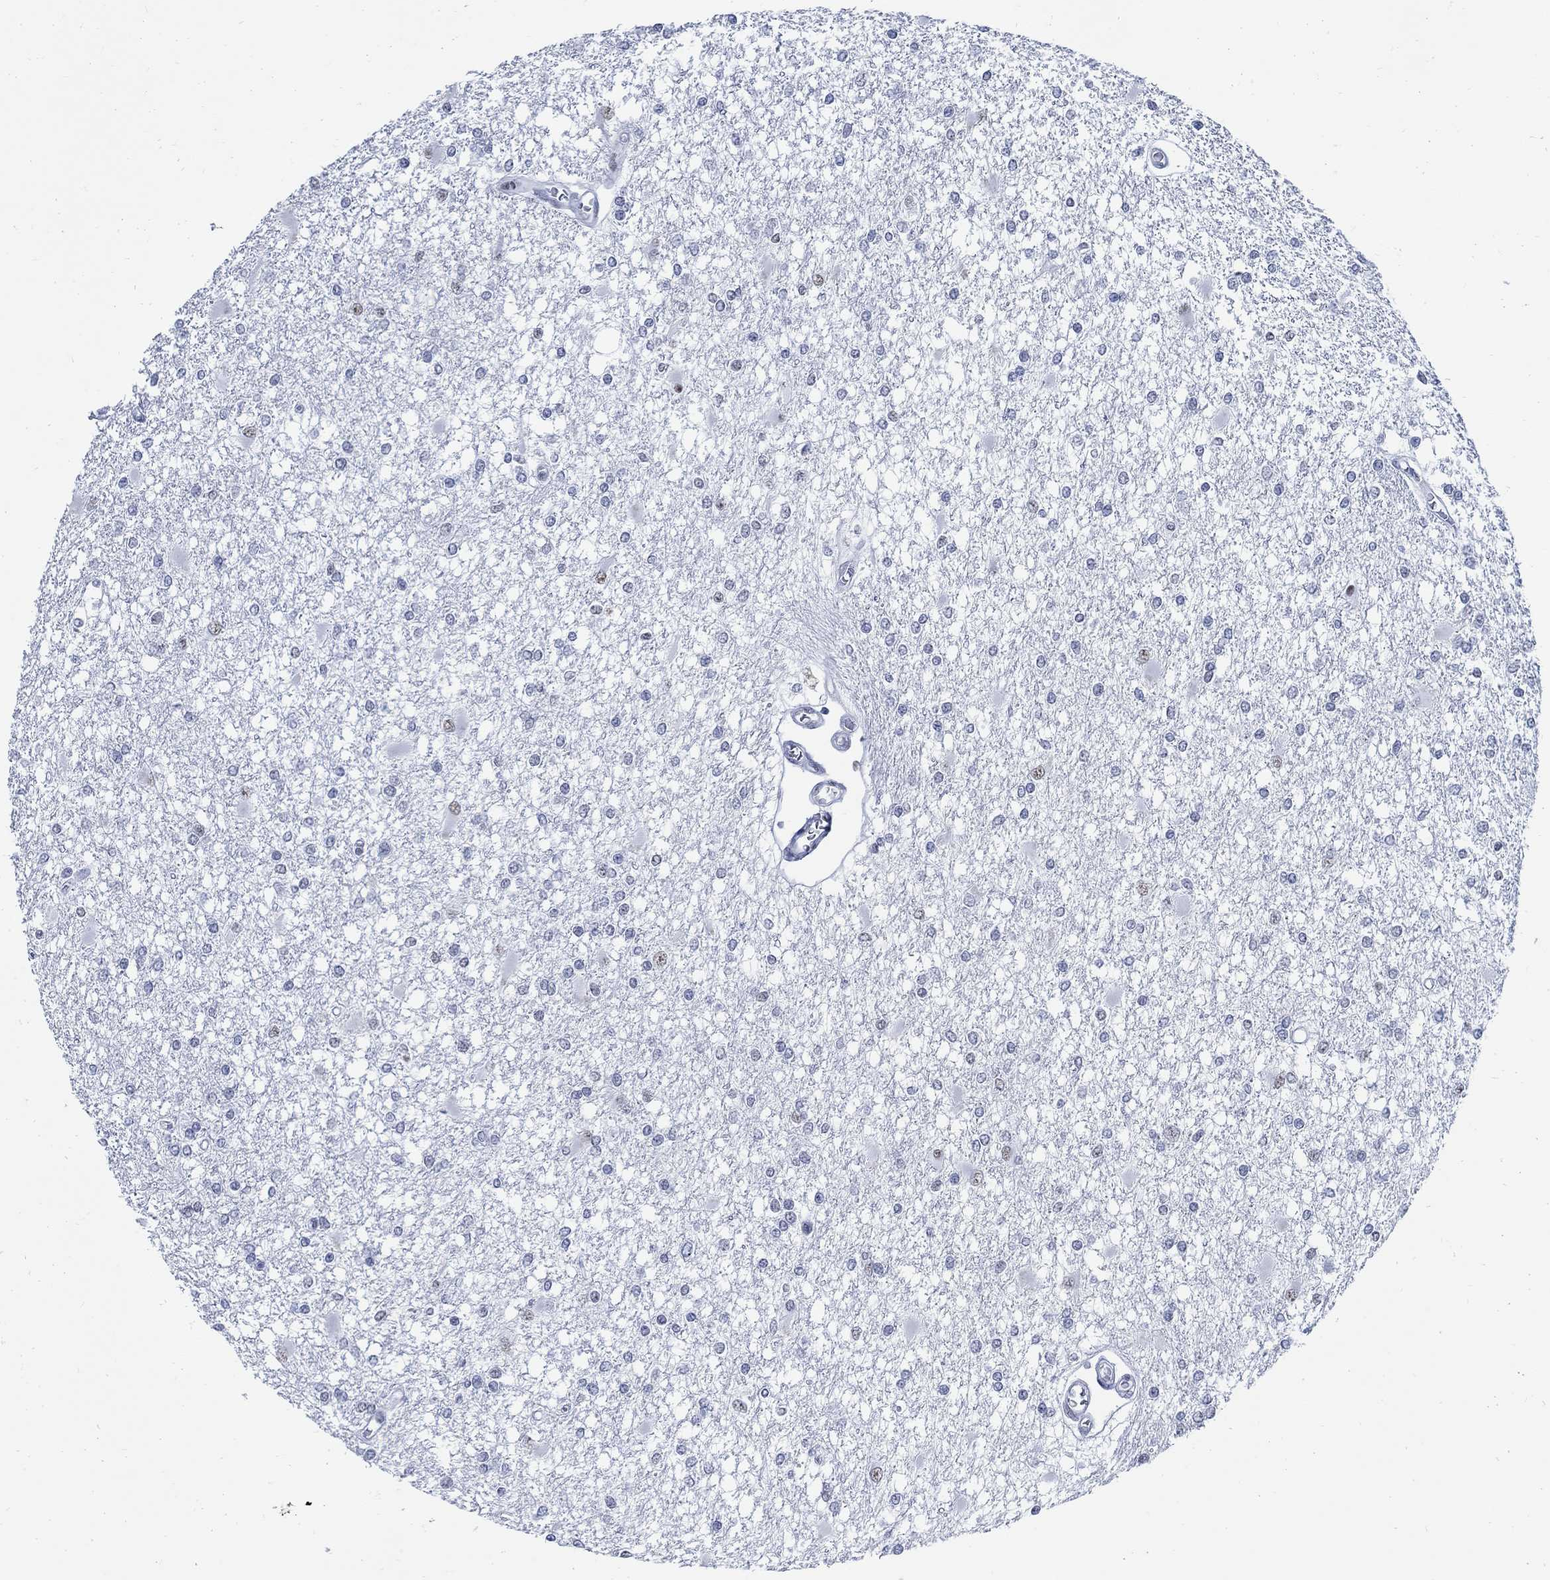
{"staining": {"intensity": "negative", "quantity": "none", "location": "none"}, "tissue": "glioma", "cell_type": "Tumor cells", "image_type": "cancer", "snomed": [{"axis": "morphology", "description": "Glioma, malignant, High grade"}, {"axis": "topography", "description": "Cerebral cortex"}], "caption": "Tumor cells show no significant protein expression in high-grade glioma (malignant).", "gene": "DLK1", "patient": {"sex": "male", "age": 79}}